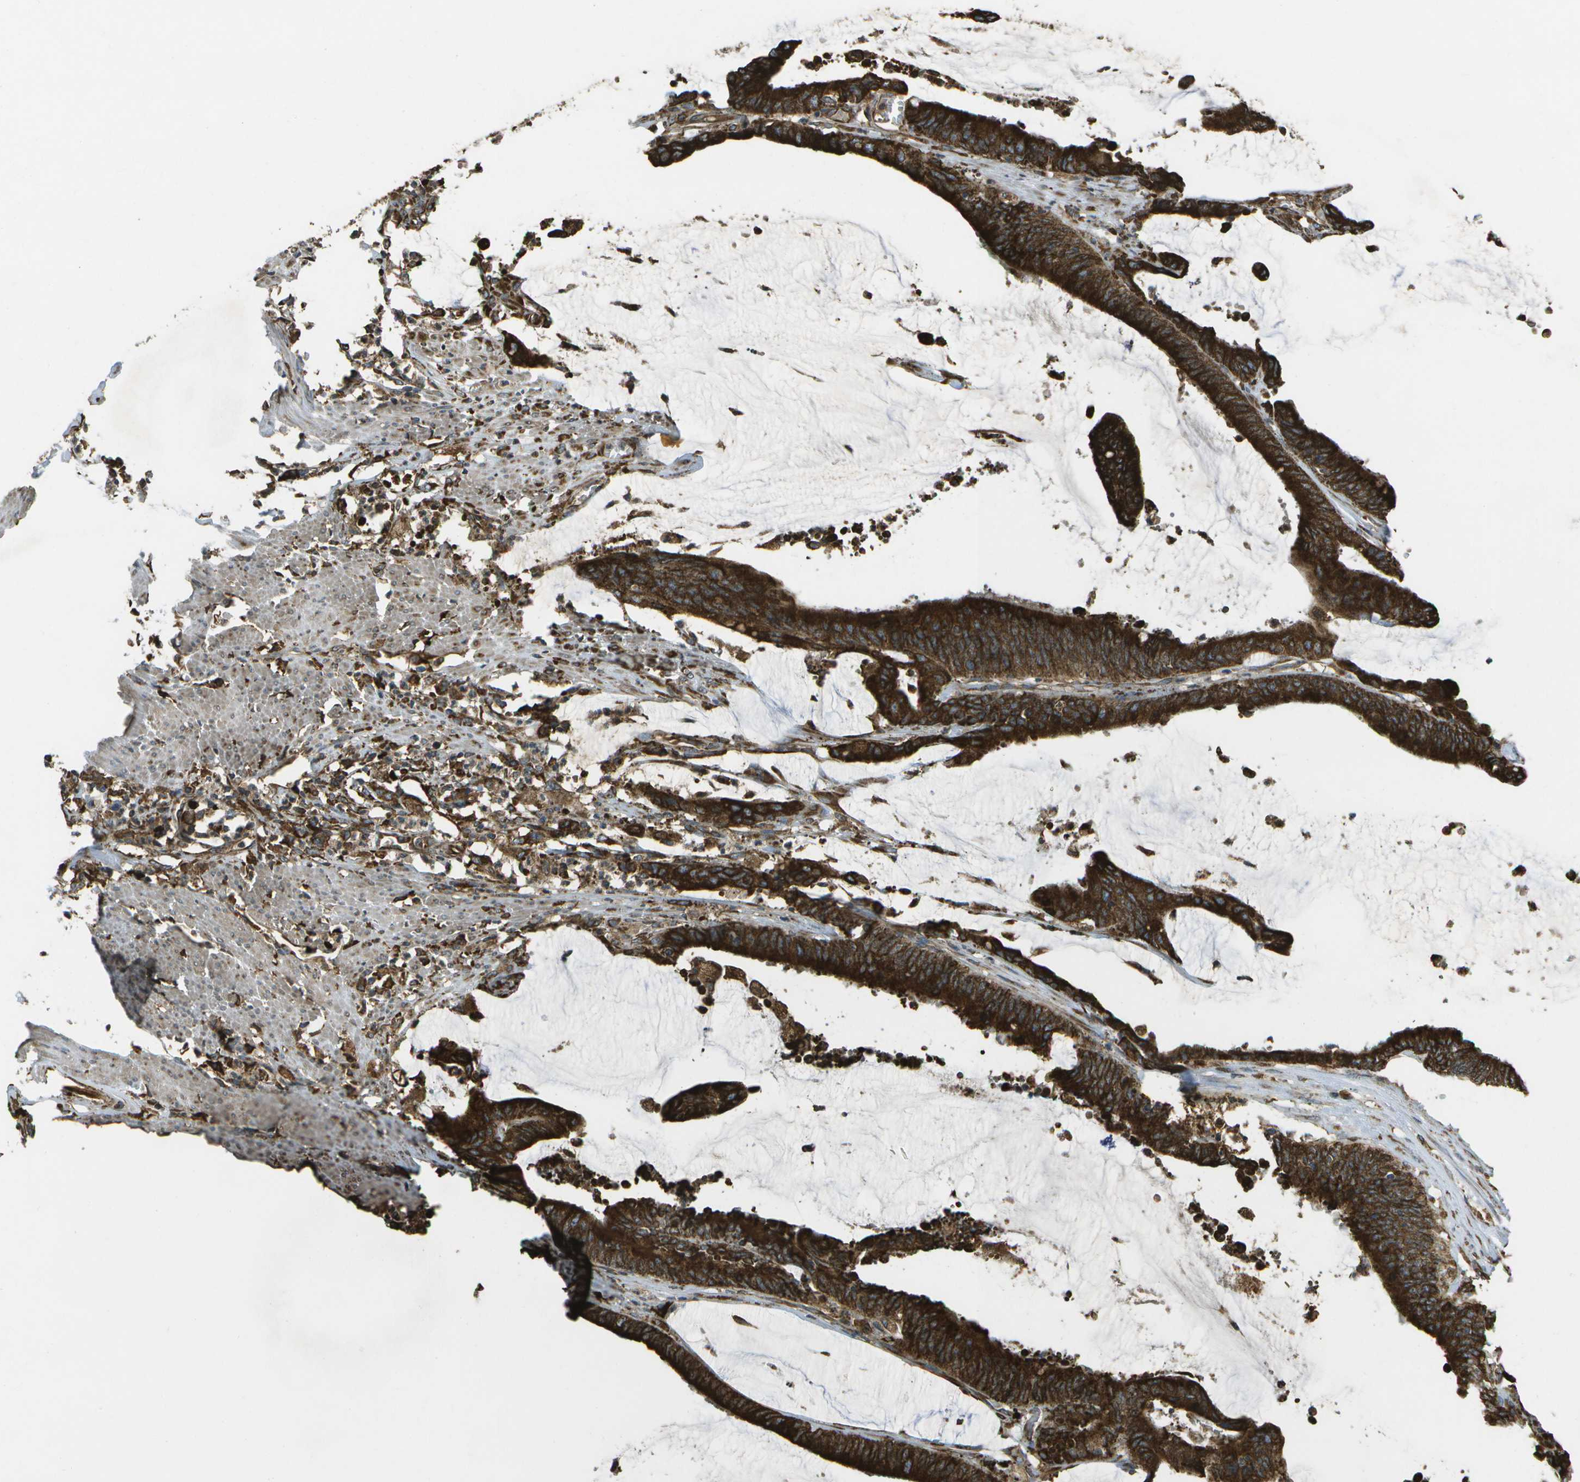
{"staining": {"intensity": "strong", "quantity": ">75%", "location": "cytoplasmic/membranous"}, "tissue": "colorectal cancer", "cell_type": "Tumor cells", "image_type": "cancer", "snomed": [{"axis": "morphology", "description": "Adenocarcinoma, NOS"}, {"axis": "topography", "description": "Rectum"}], "caption": "This is a micrograph of IHC staining of colorectal cancer (adenocarcinoma), which shows strong staining in the cytoplasmic/membranous of tumor cells.", "gene": "PDIA4", "patient": {"sex": "female", "age": 66}}